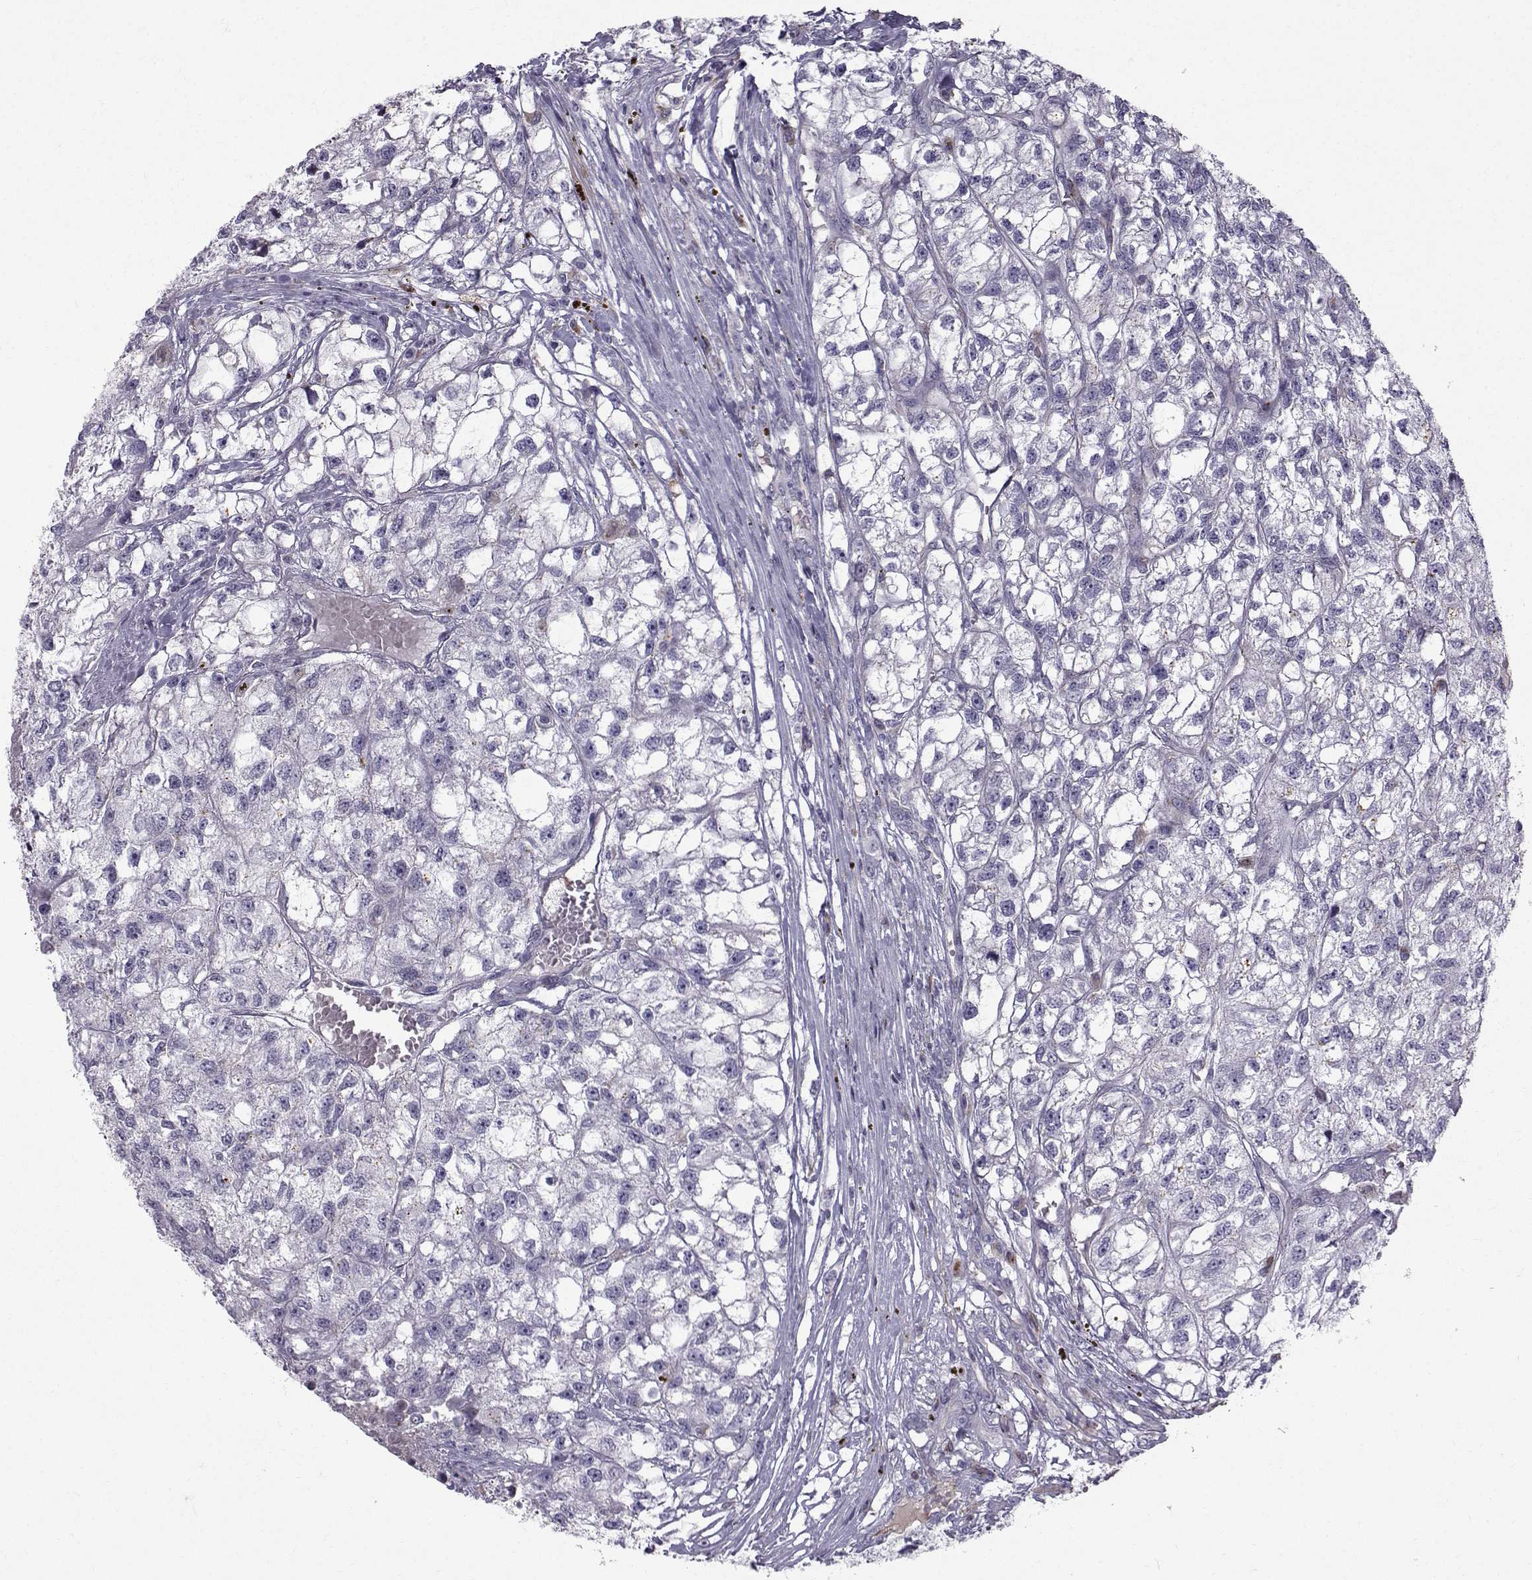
{"staining": {"intensity": "negative", "quantity": "none", "location": "none"}, "tissue": "renal cancer", "cell_type": "Tumor cells", "image_type": "cancer", "snomed": [{"axis": "morphology", "description": "Adenocarcinoma, NOS"}, {"axis": "topography", "description": "Kidney"}], "caption": "This is a histopathology image of immunohistochemistry (IHC) staining of renal cancer (adenocarcinoma), which shows no positivity in tumor cells. The staining is performed using DAB brown chromogen with nuclei counter-stained in using hematoxylin.", "gene": "CALCR", "patient": {"sex": "male", "age": 56}}